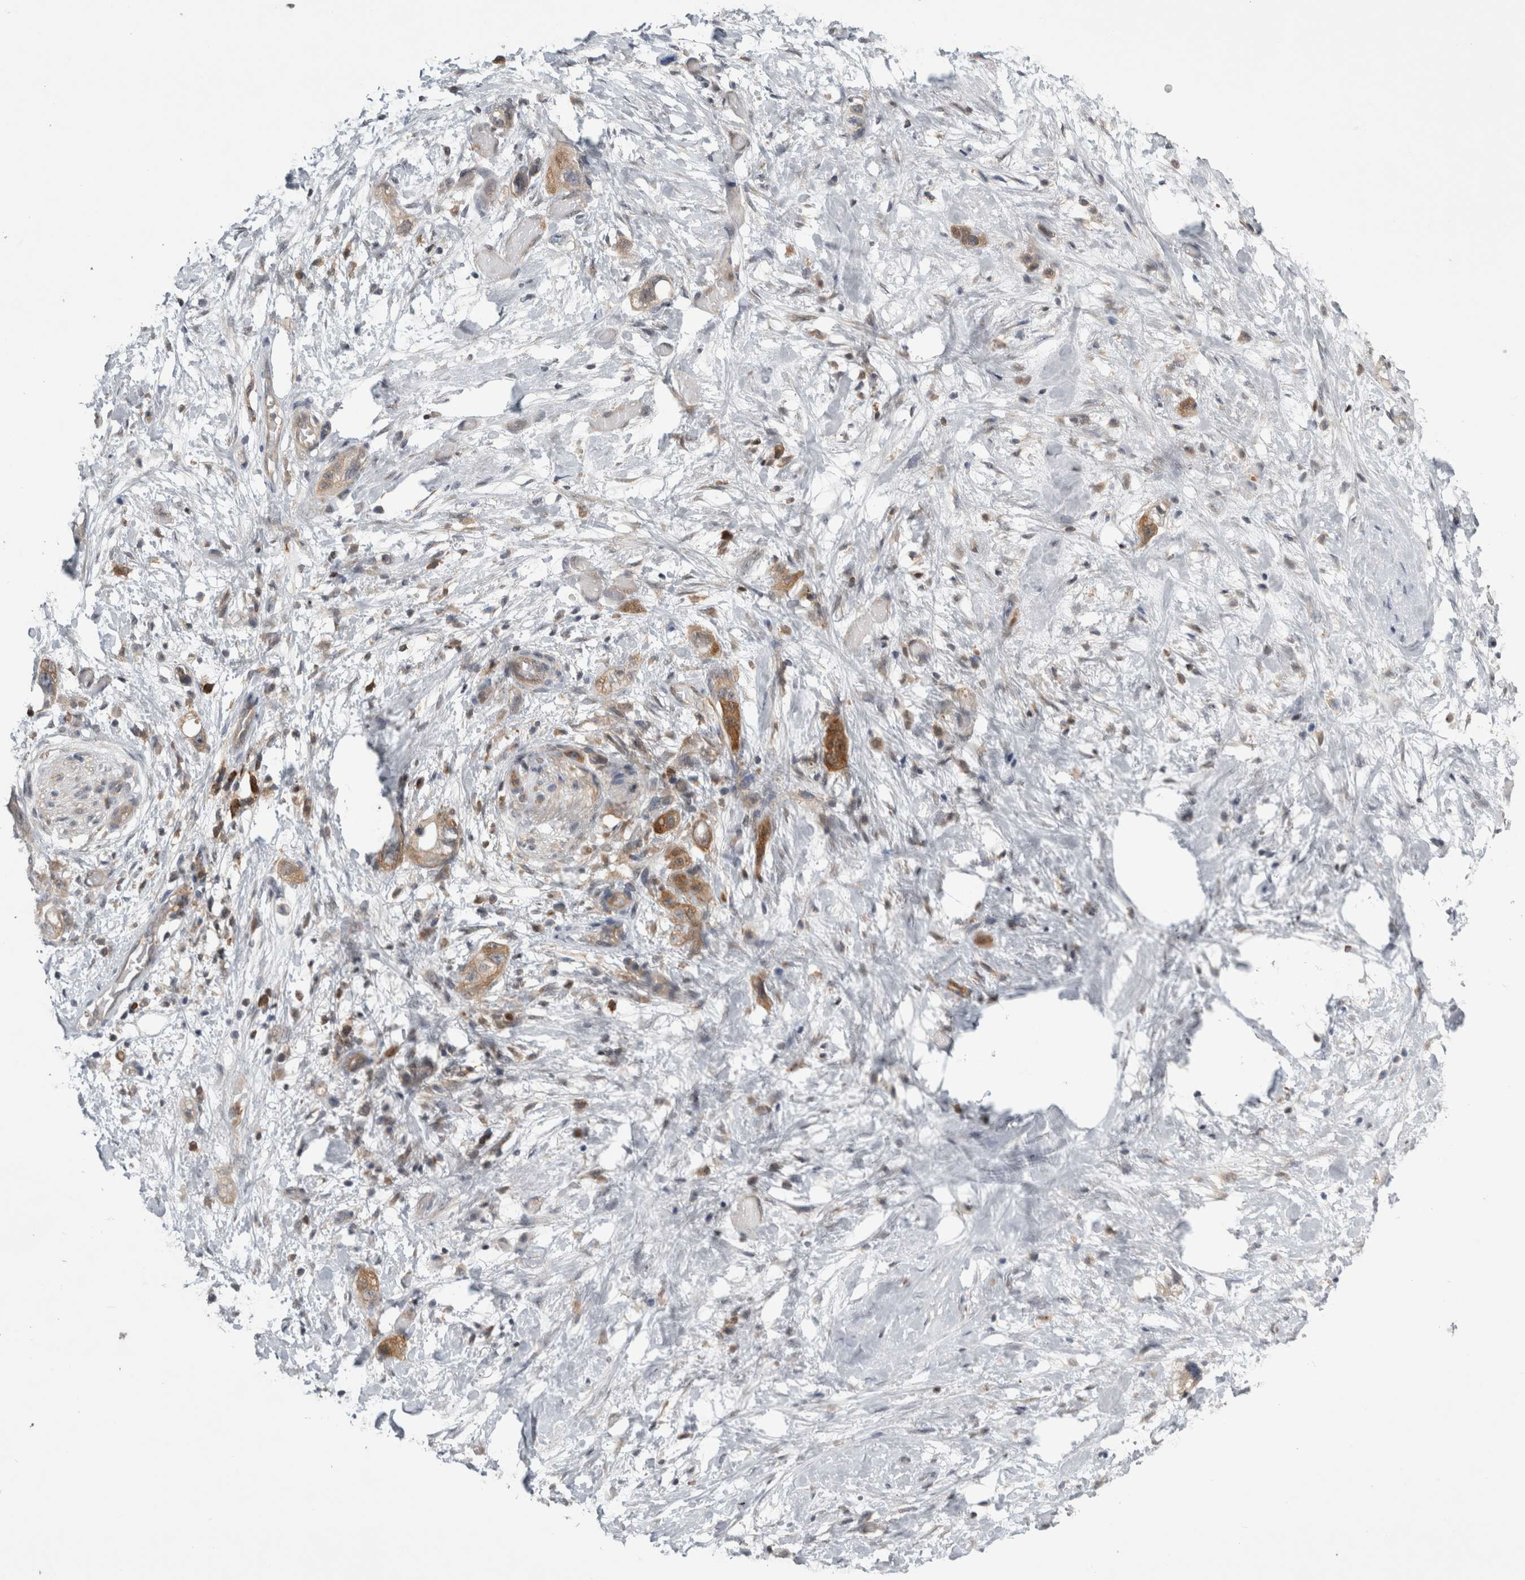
{"staining": {"intensity": "moderate", "quantity": ">75%", "location": "cytoplasmic/membranous"}, "tissue": "stomach cancer", "cell_type": "Tumor cells", "image_type": "cancer", "snomed": [{"axis": "morphology", "description": "Adenocarcinoma, NOS"}, {"axis": "topography", "description": "Stomach"}, {"axis": "topography", "description": "Stomach, lower"}], "caption": "This micrograph reveals immunohistochemistry staining of stomach cancer, with medium moderate cytoplasmic/membranous positivity in about >75% of tumor cells.", "gene": "CACYBP", "patient": {"sex": "female", "age": 48}}